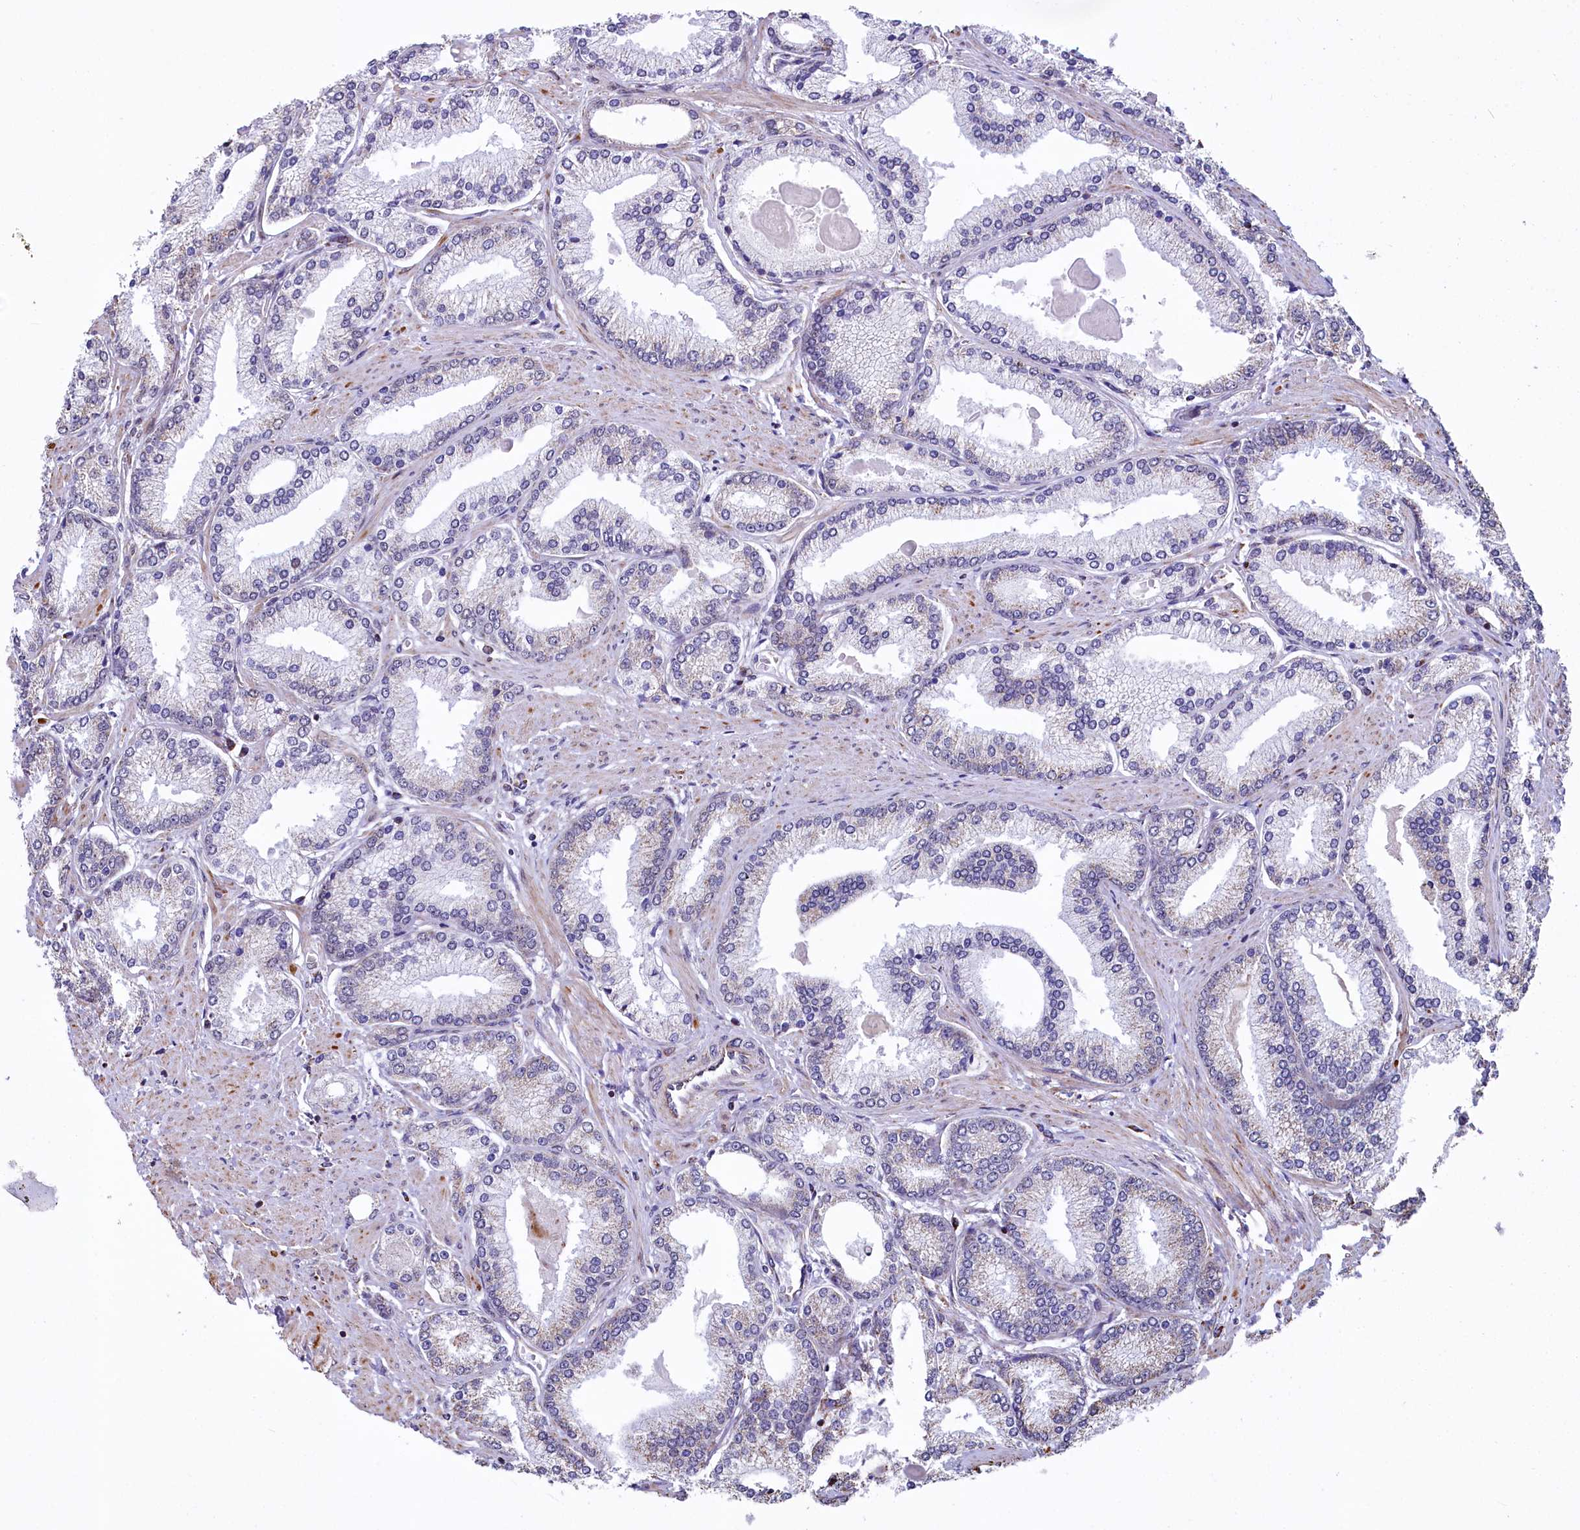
{"staining": {"intensity": "weak", "quantity": "<25%", "location": "cytoplasmic/membranous"}, "tissue": "prostate cancer", "cell_type": "Tumor cells", "image_type": "cancer", "snomed": [{"axis": "morphology", "description": "Adenocarcinoma, High grade"}, {"axis": "topography", "description": "Prostate"}], "caption": "High power microscopy micrograph of an immunohistochemistry (IHC) micrograph of prostate cancer, revealing no significant positivity in tumor cells.", "gene": "MORN3", "patient": {"sex": "male", "age": 66}}